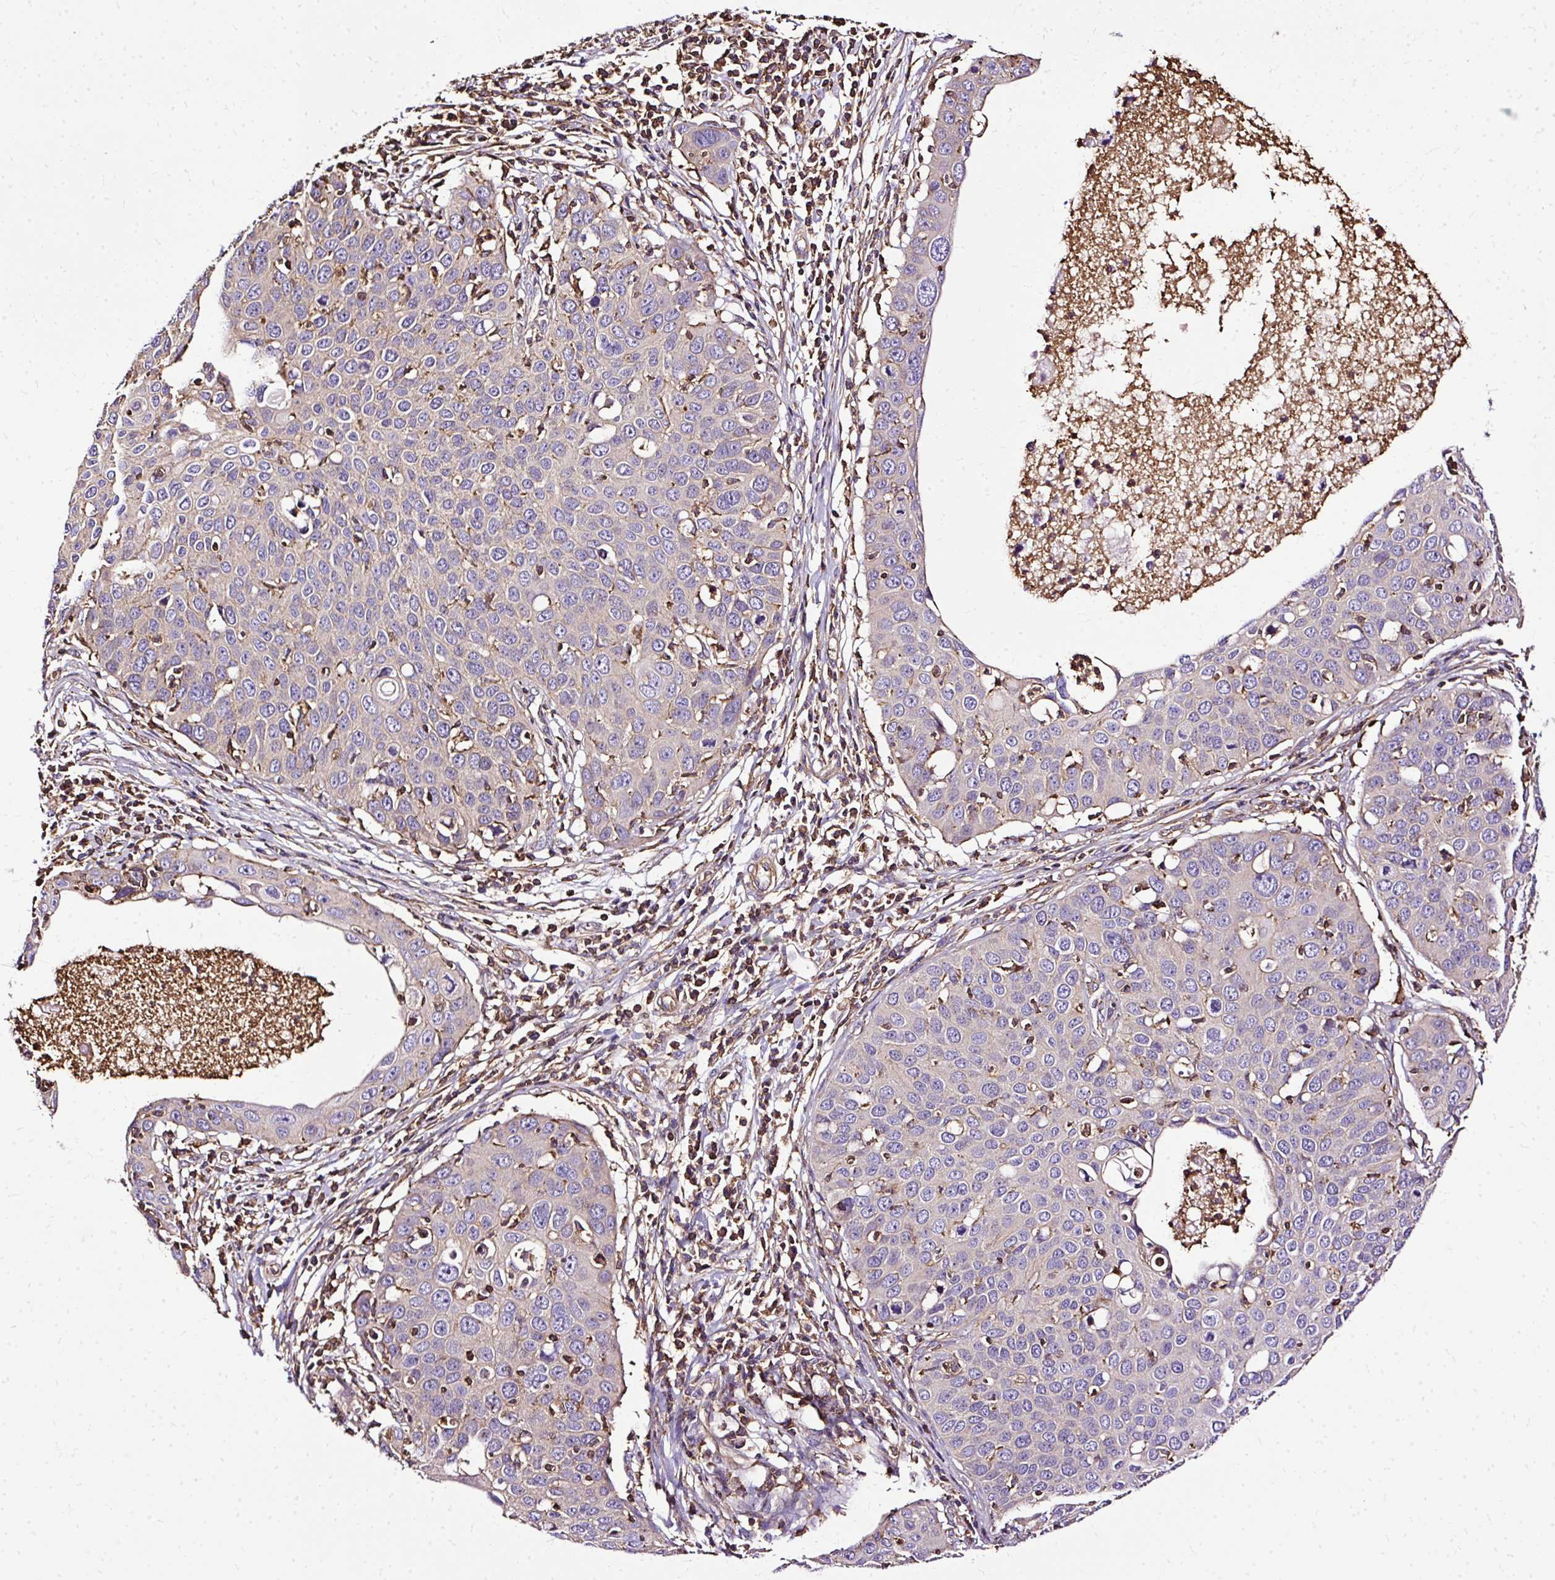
{"staining": {"intensity": "negative", "quantity": "none", "location": "none"}, "tissue": "cervical cancer", "cell_type": "Tumor cells", "image_type": "cancer", "snomed": [{"axis": "morphology", "description": "Squamous cell carcinoma, NOS"}, {"axis": "topography", "description": "Cervix"}], "caption": "A photomicrograph of cervical cancer stained for a protein shows no brown staining in tumor cells.", "gene": "KLHL11", "patient": {"sex": "female", "age": 36}}